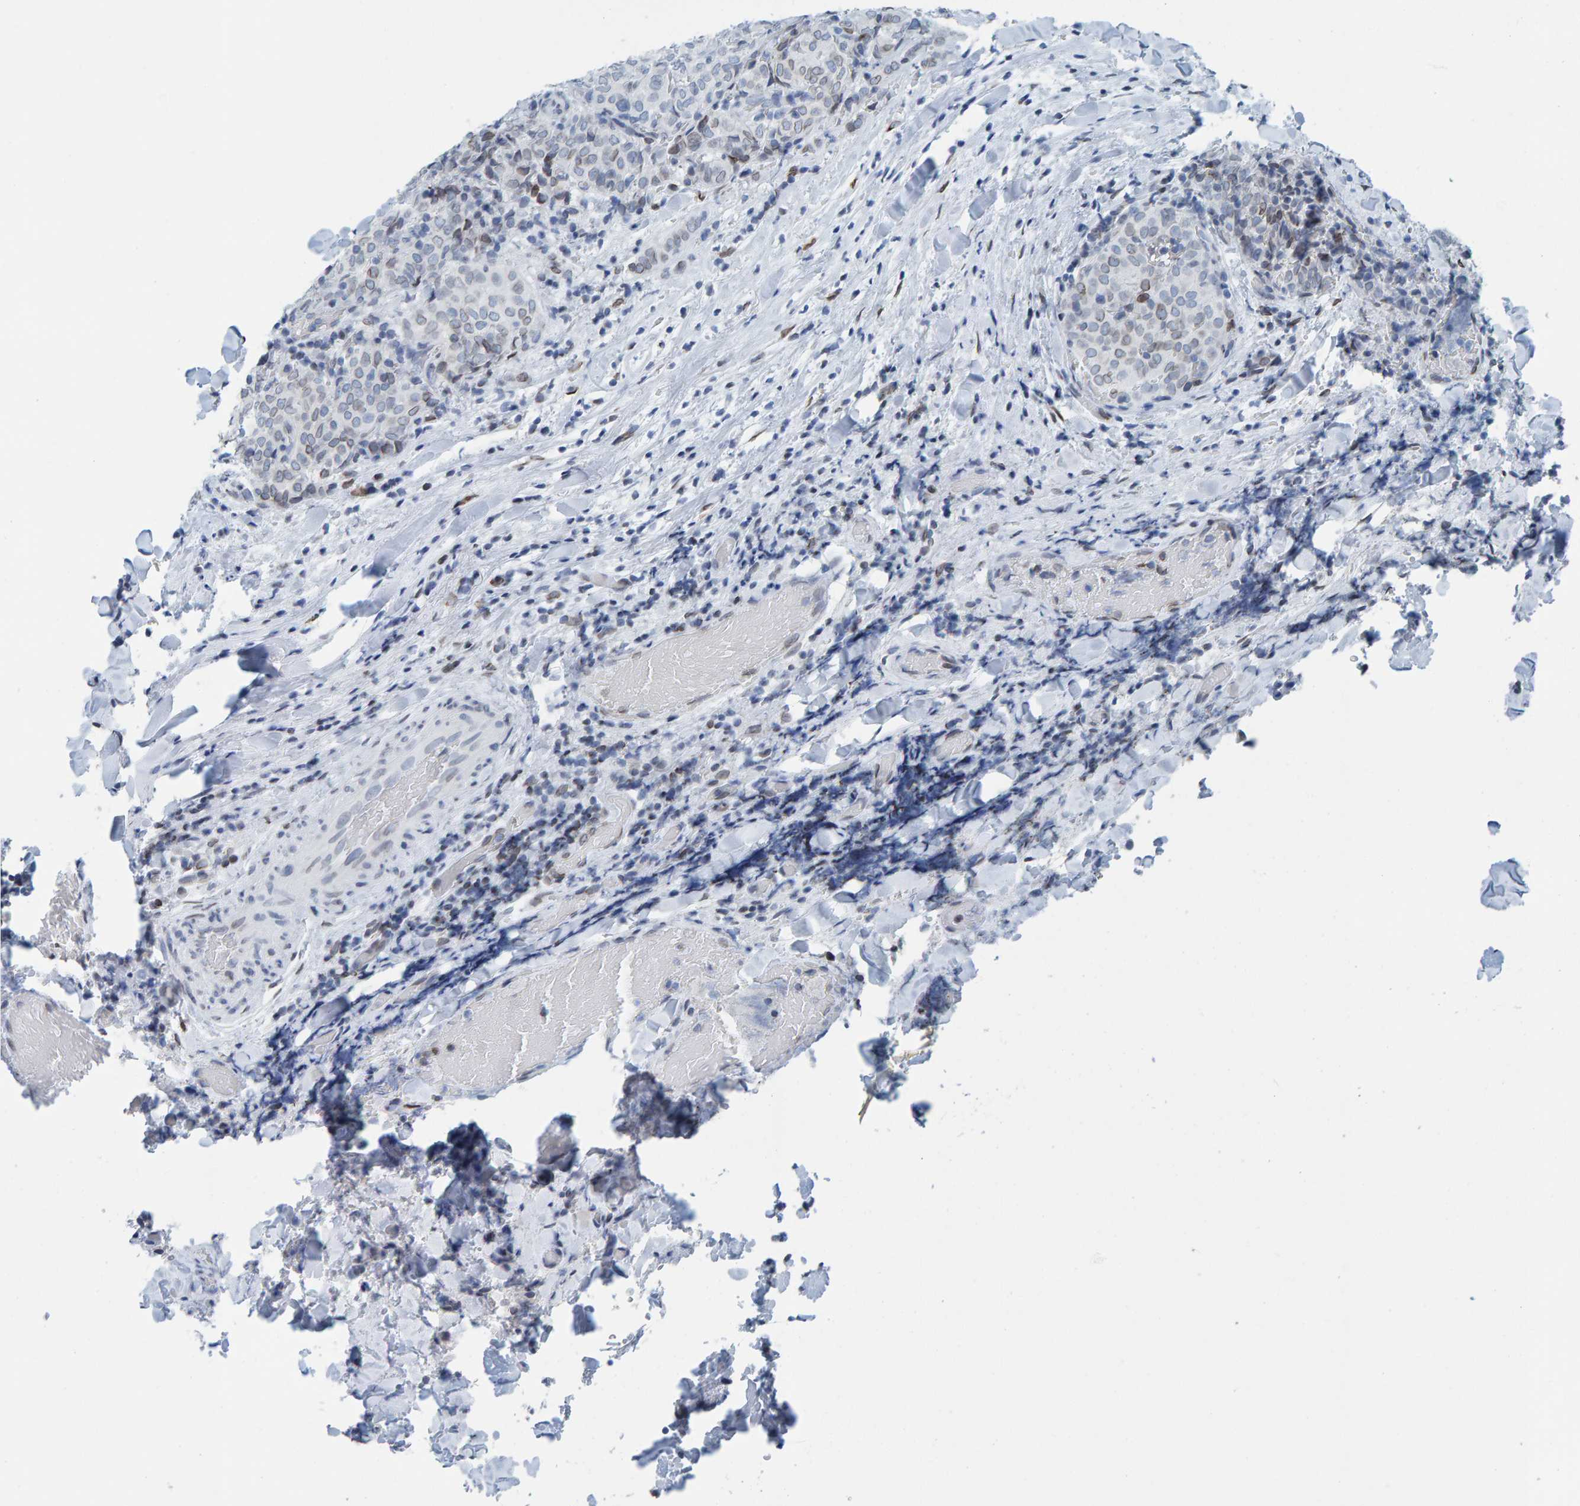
{"staining": {"intensity": "weak", "quantity": "25%-75%", "location": "cytoplasmic/membranous,nuclear"}, "tissue": "thyroid cancer", "cell_type": "Tumor cells", "image_type": "cancer", "snomed": [{"axis": "morphology", "description": "Normal tissue, NOS"}, {"axis": "morphology", "description": "Papillary adenocarcinoma, NOS"}, {"axis": "topography", "description": "Thyroid gland"}], "caption": "Immunohistochemical staining of thyroid papillary adenocarcinoma shows low levels of weak cytoplasmic/membranous and nuclear protein staining in approximately 25%-75% of tumor cells.", "gene": "LMNB2", "patient": {"sex": "female", "age": 30}}